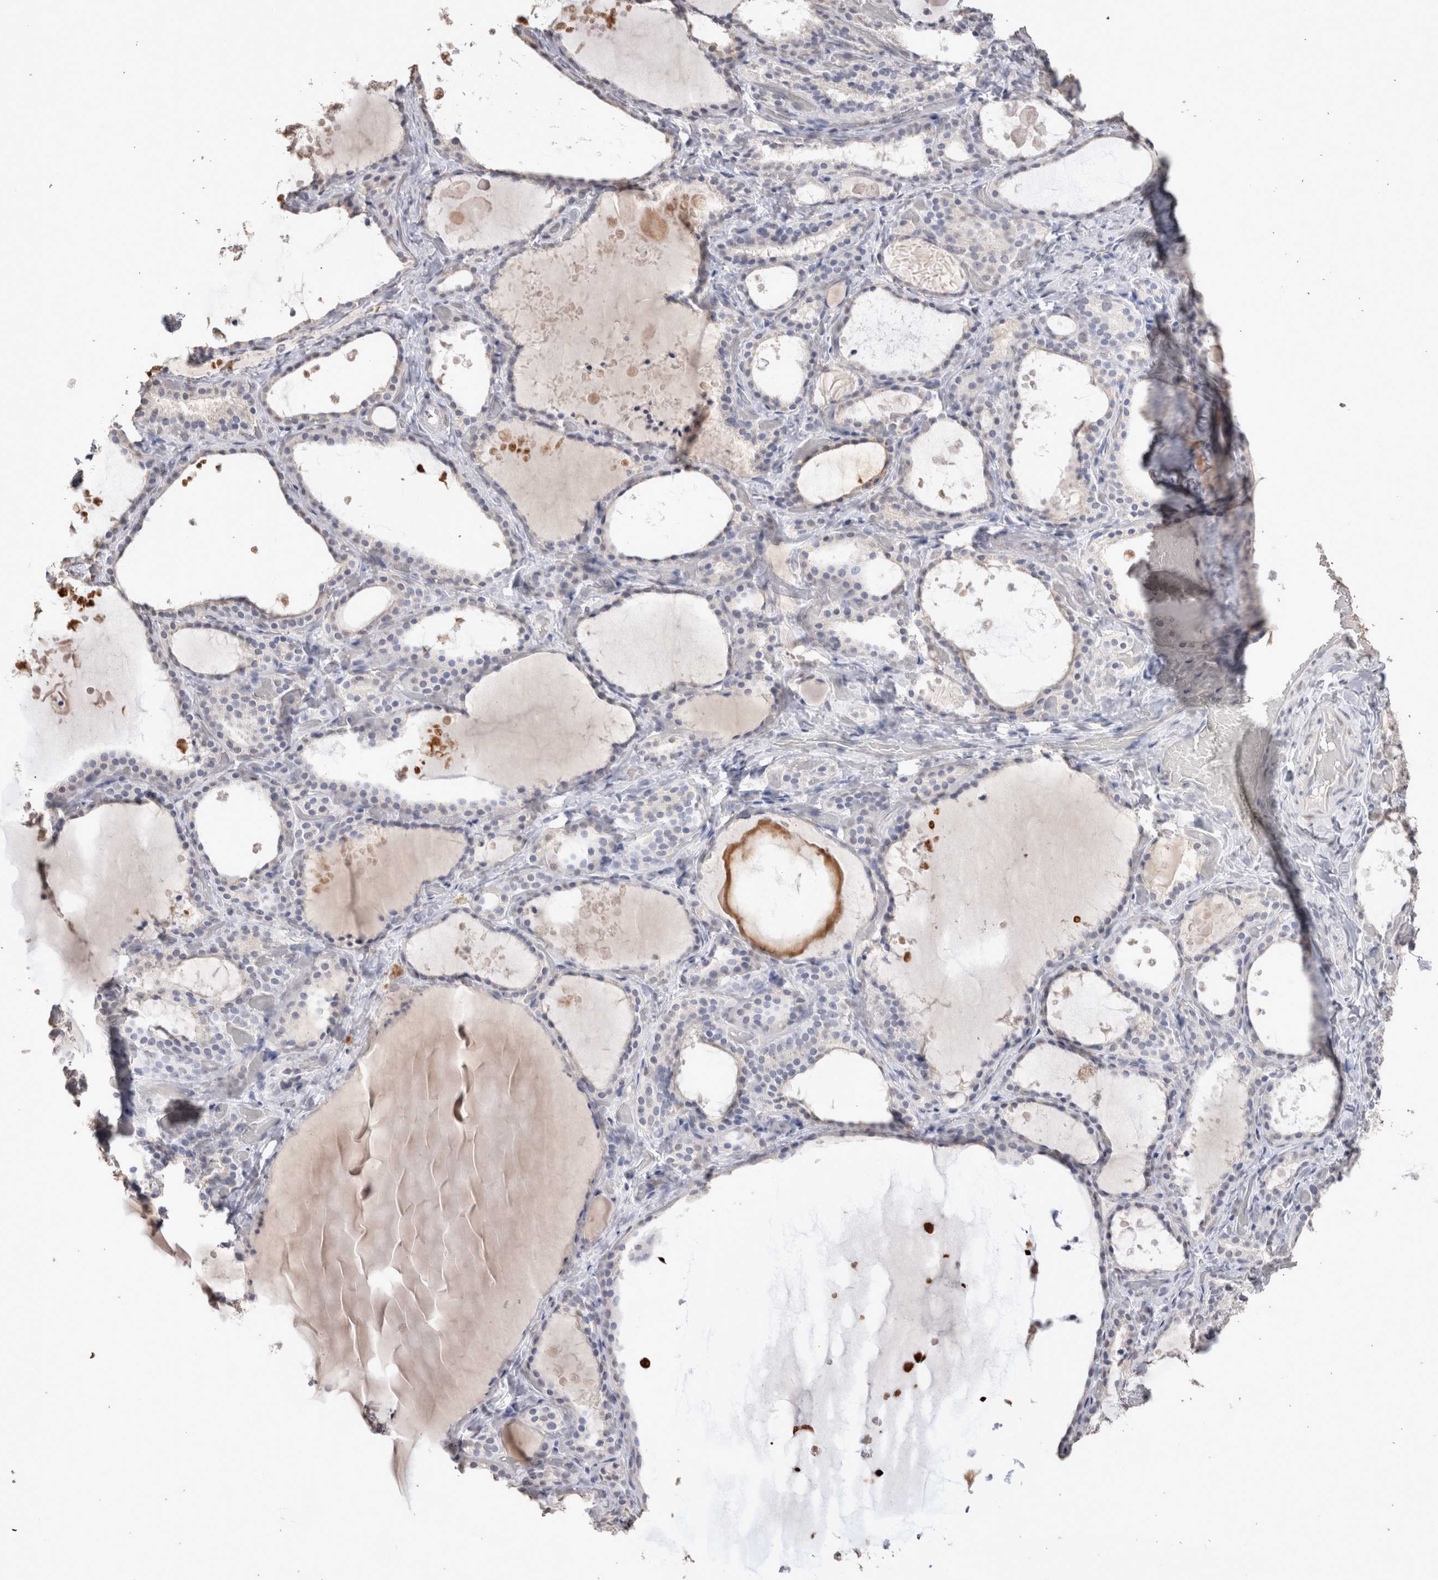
{"staining": {"intensity": "negative", "quantity": "none", "location": "none"}, "tissue": "thyroid gland", "cell_type": "Glandular cells", "image_type": "normal", "snomed": [{"axis": "morphology", "description": "Normal tissue, NOS"}, {"axis": "topography", "description": "Thyroid gland"}], "caption": "This is an immunohistochemistry micrograph of normal thyroid gland. There is no staining in glandular cells.", "gene": "LGALS2", "patient": {"sex": "female", "age": 44}}